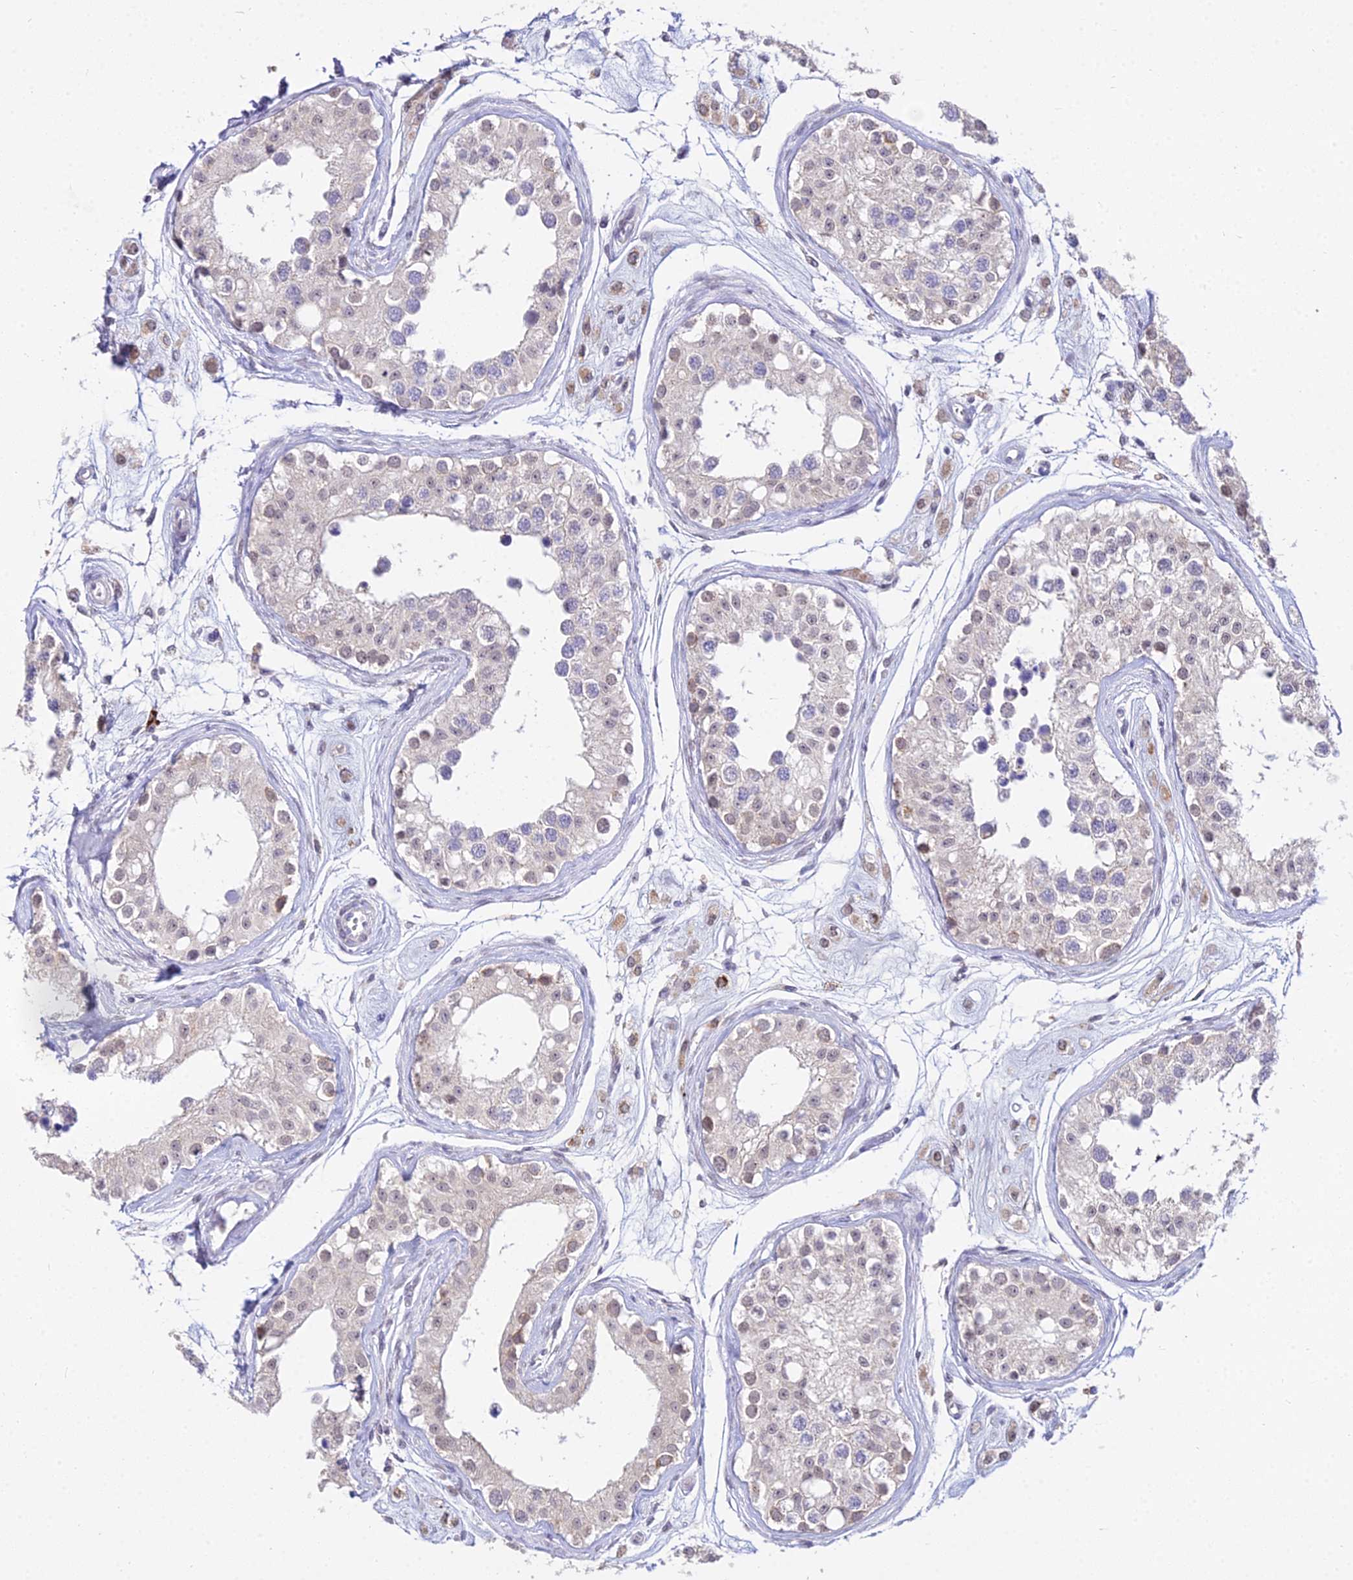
{"staining": {"intensity": "moderate", "quantity": "<25%", "location": "cytoplasmic/membranous,nuclear"}, "tissue": "testis", "cell_type": "Cells in seminiferous ducts", "image_type": "normal", "snomed": [{"axis": "morphology", "description": "Normal tissue, NOS"}, {"axis": "morphology", "description": "Adenocarcinoma, metastatic, NOS"}, {"axis": "topography", "description": "Testis"}], "caption": "IHC micrograph of benign human testis stained for a protein (brown), which exhibits low levels of moderate cytoplasmic/membranous,nuclear staining in about <25% of cells in seminiferous ducts.", "gene": "C6orf163", "patient": {"sex": "male", "age": 26}}